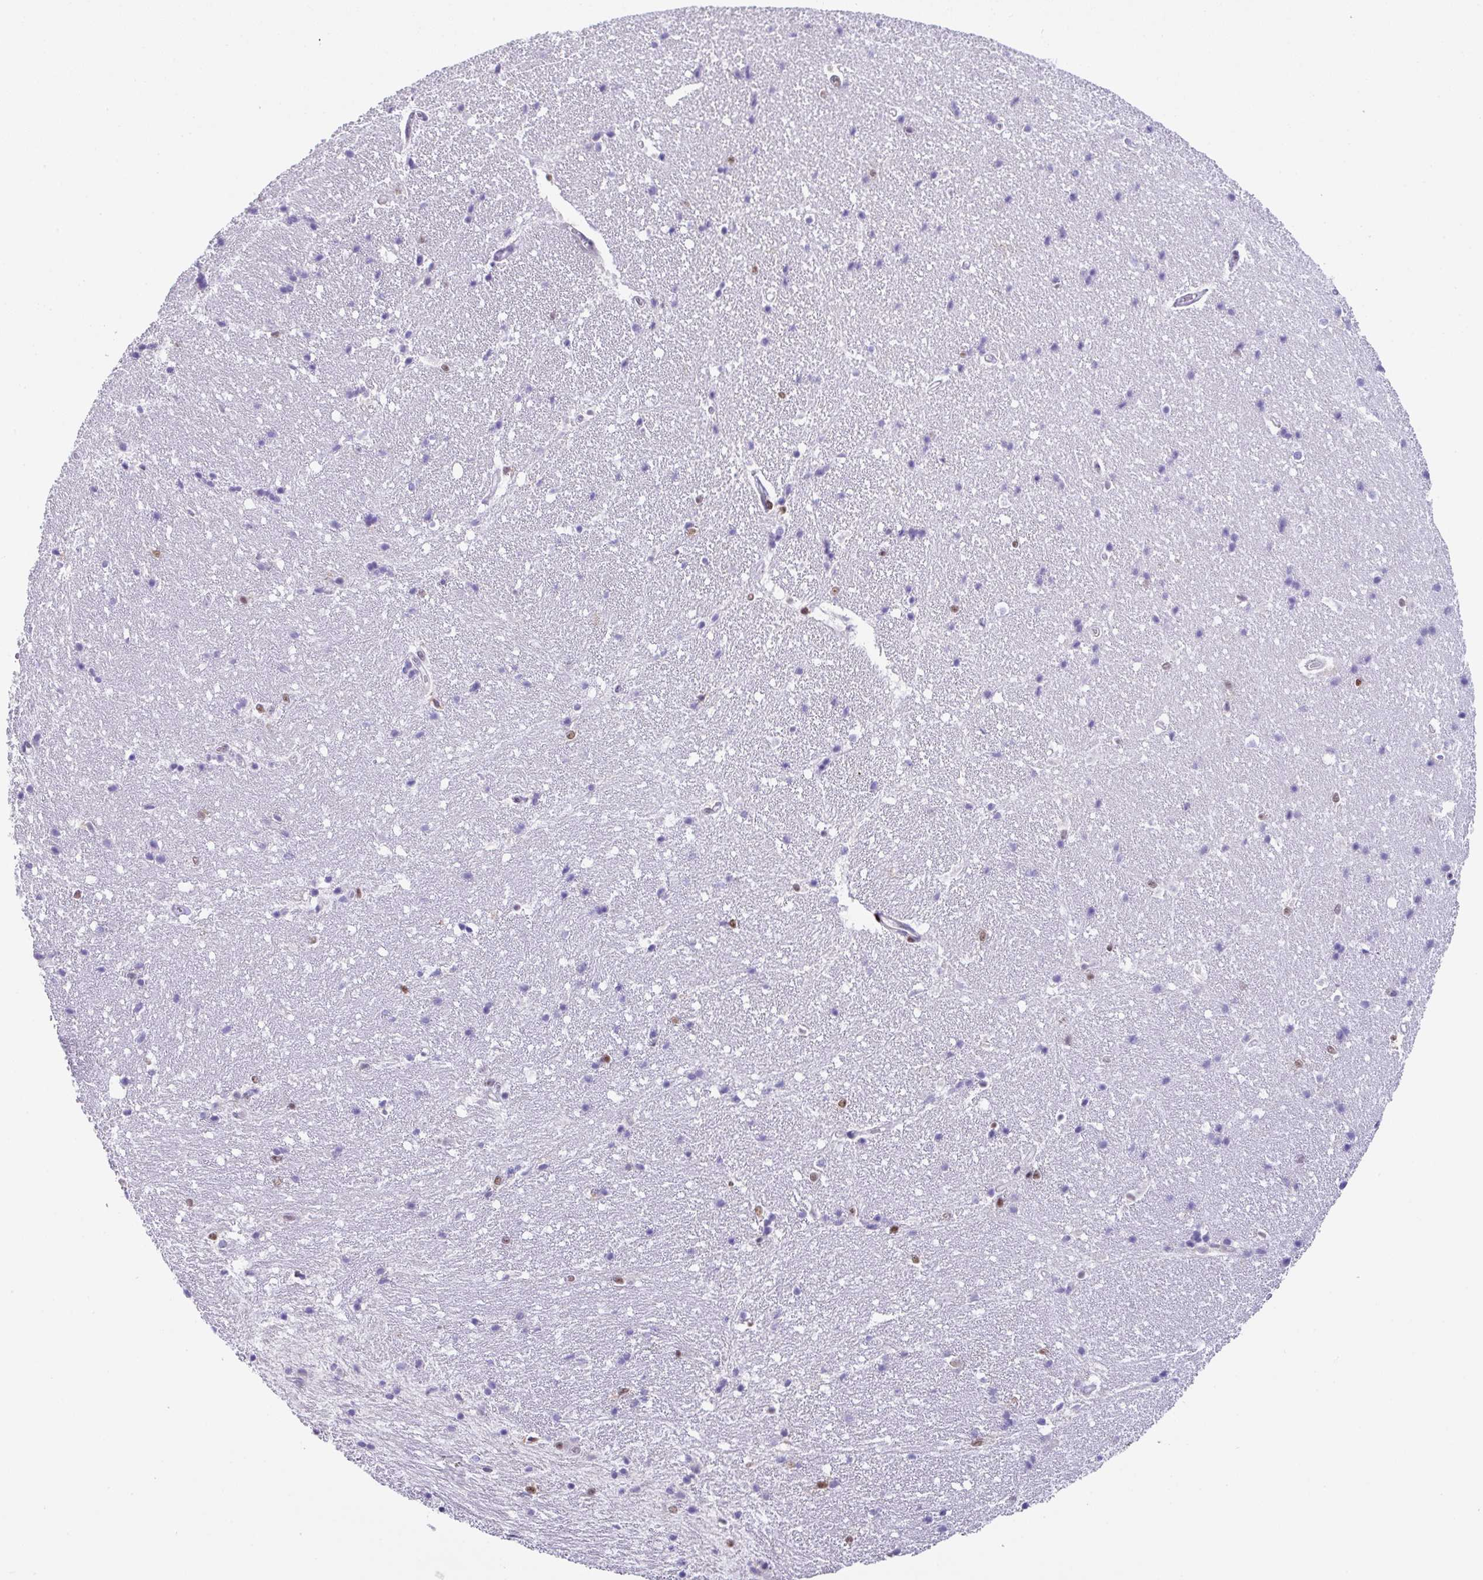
{"staining": {"intensity": "moderate", "quantity": "<25%", "location": "nuclear"}, "tissue": "hippocampus", "cell_type": "Glial cells", "image_type": "normal", "snomed": [{"axis": "morphology", "description": "Normal tissue, NOS"}, {"axis": "topography", "description": "Hippocampus"}], "caption": "Immunohistochemical staining of normal human hippocampus reveals low levels of moderate nuclear expression in approximately <25% of glial cells.", "gene": "BTBD10", "patient": {"sex": "male", "age": 63}}